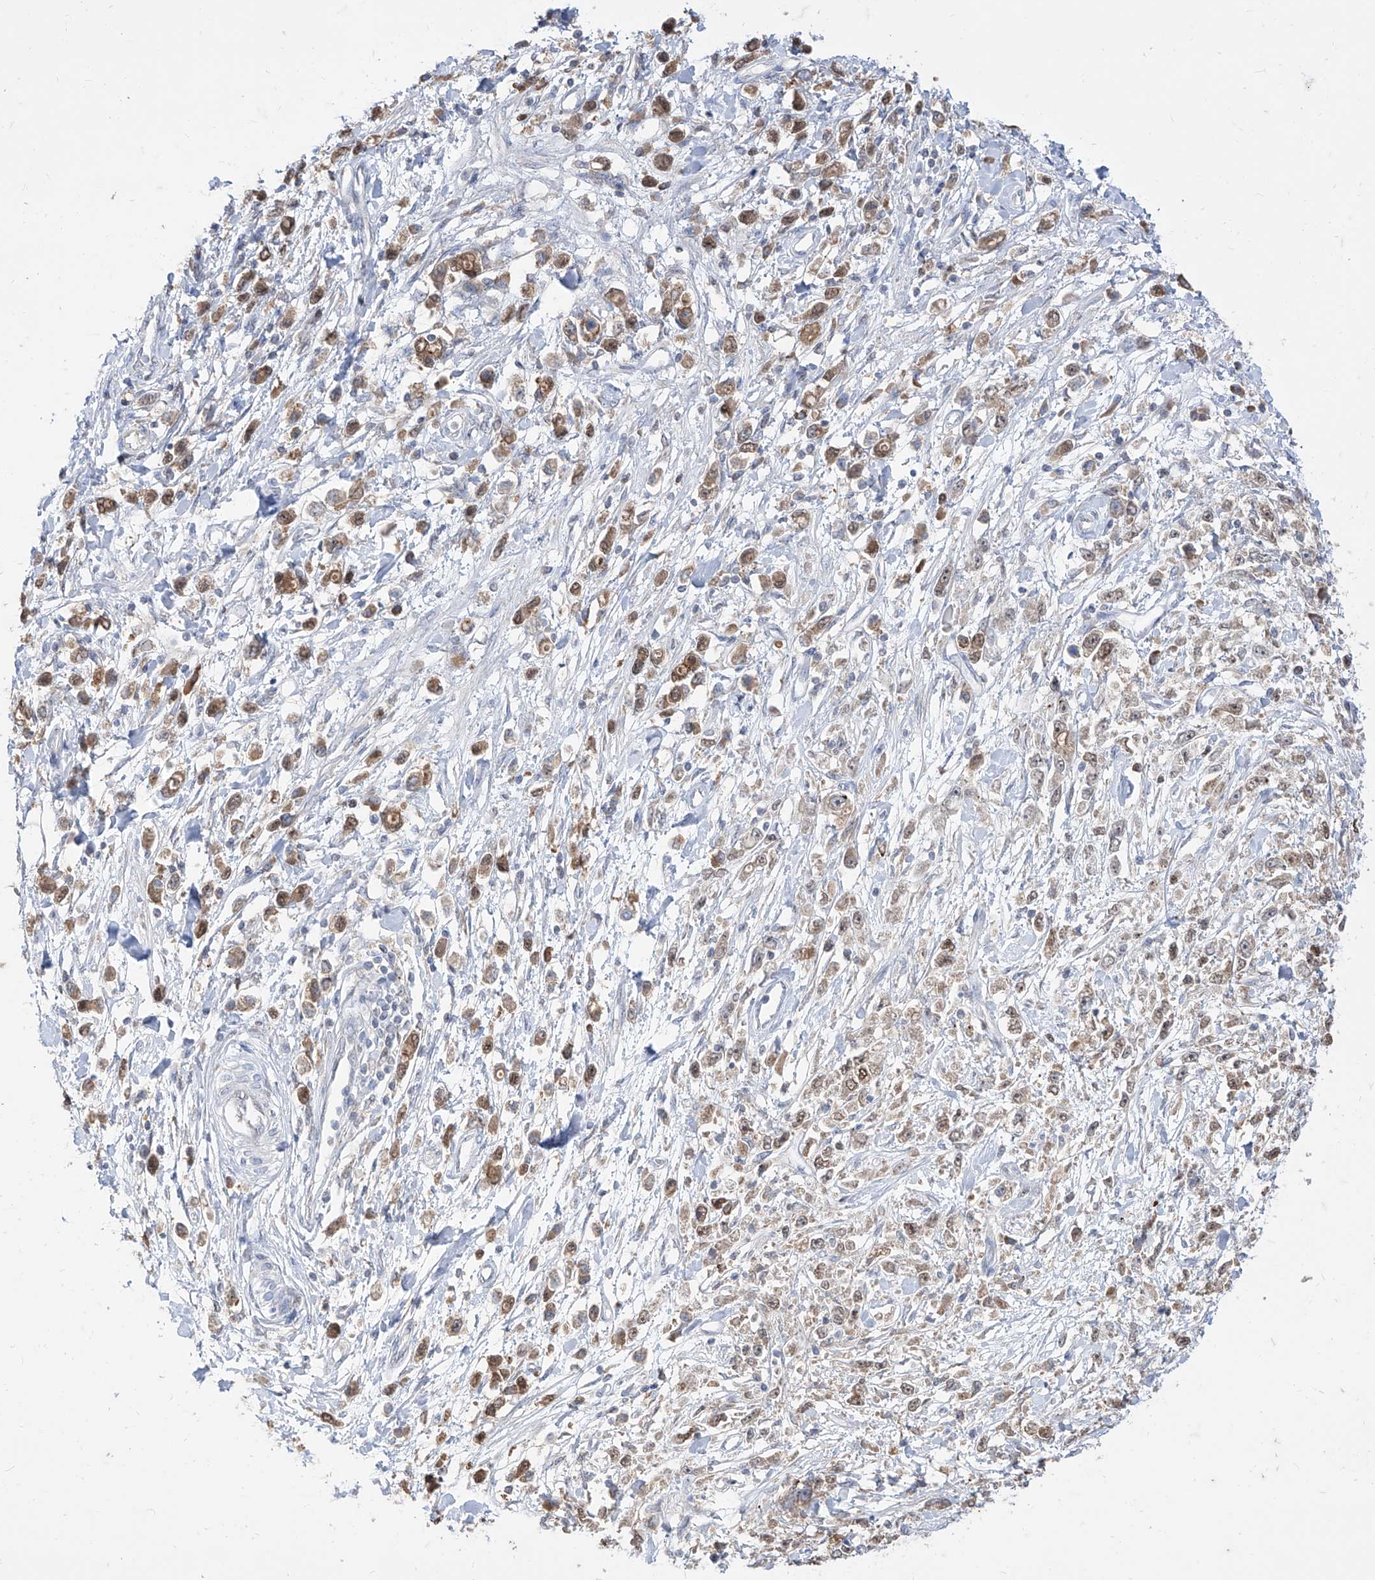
{"staining": {"intensity": "moderate", "quantity": ">75%", "location": "cytoplasmic/membranous,nuclear"}, "tissue": "stomach cancer", "cell_type": "Tumor cells", "image_type": "cancer", "snomed": [{"axis": "morphology", "description": "Adenocarcinoma, NOS"}, {"axis": "topography", "description": "Stomach"}], "caption": "Immunohistochemical staining of stomach cancer shows medium levels of moderate cytoplasmic/membranous and nuclear protein positivity in approximately >75% of tumor cells. The staining was performed using DAB to visualize the protein expression in brown, while the nuclei were stained in blue with hematoxylin (Magnification: 20x).", "gene": "BROX", "patient": {"sex": "female", "age": 59}}